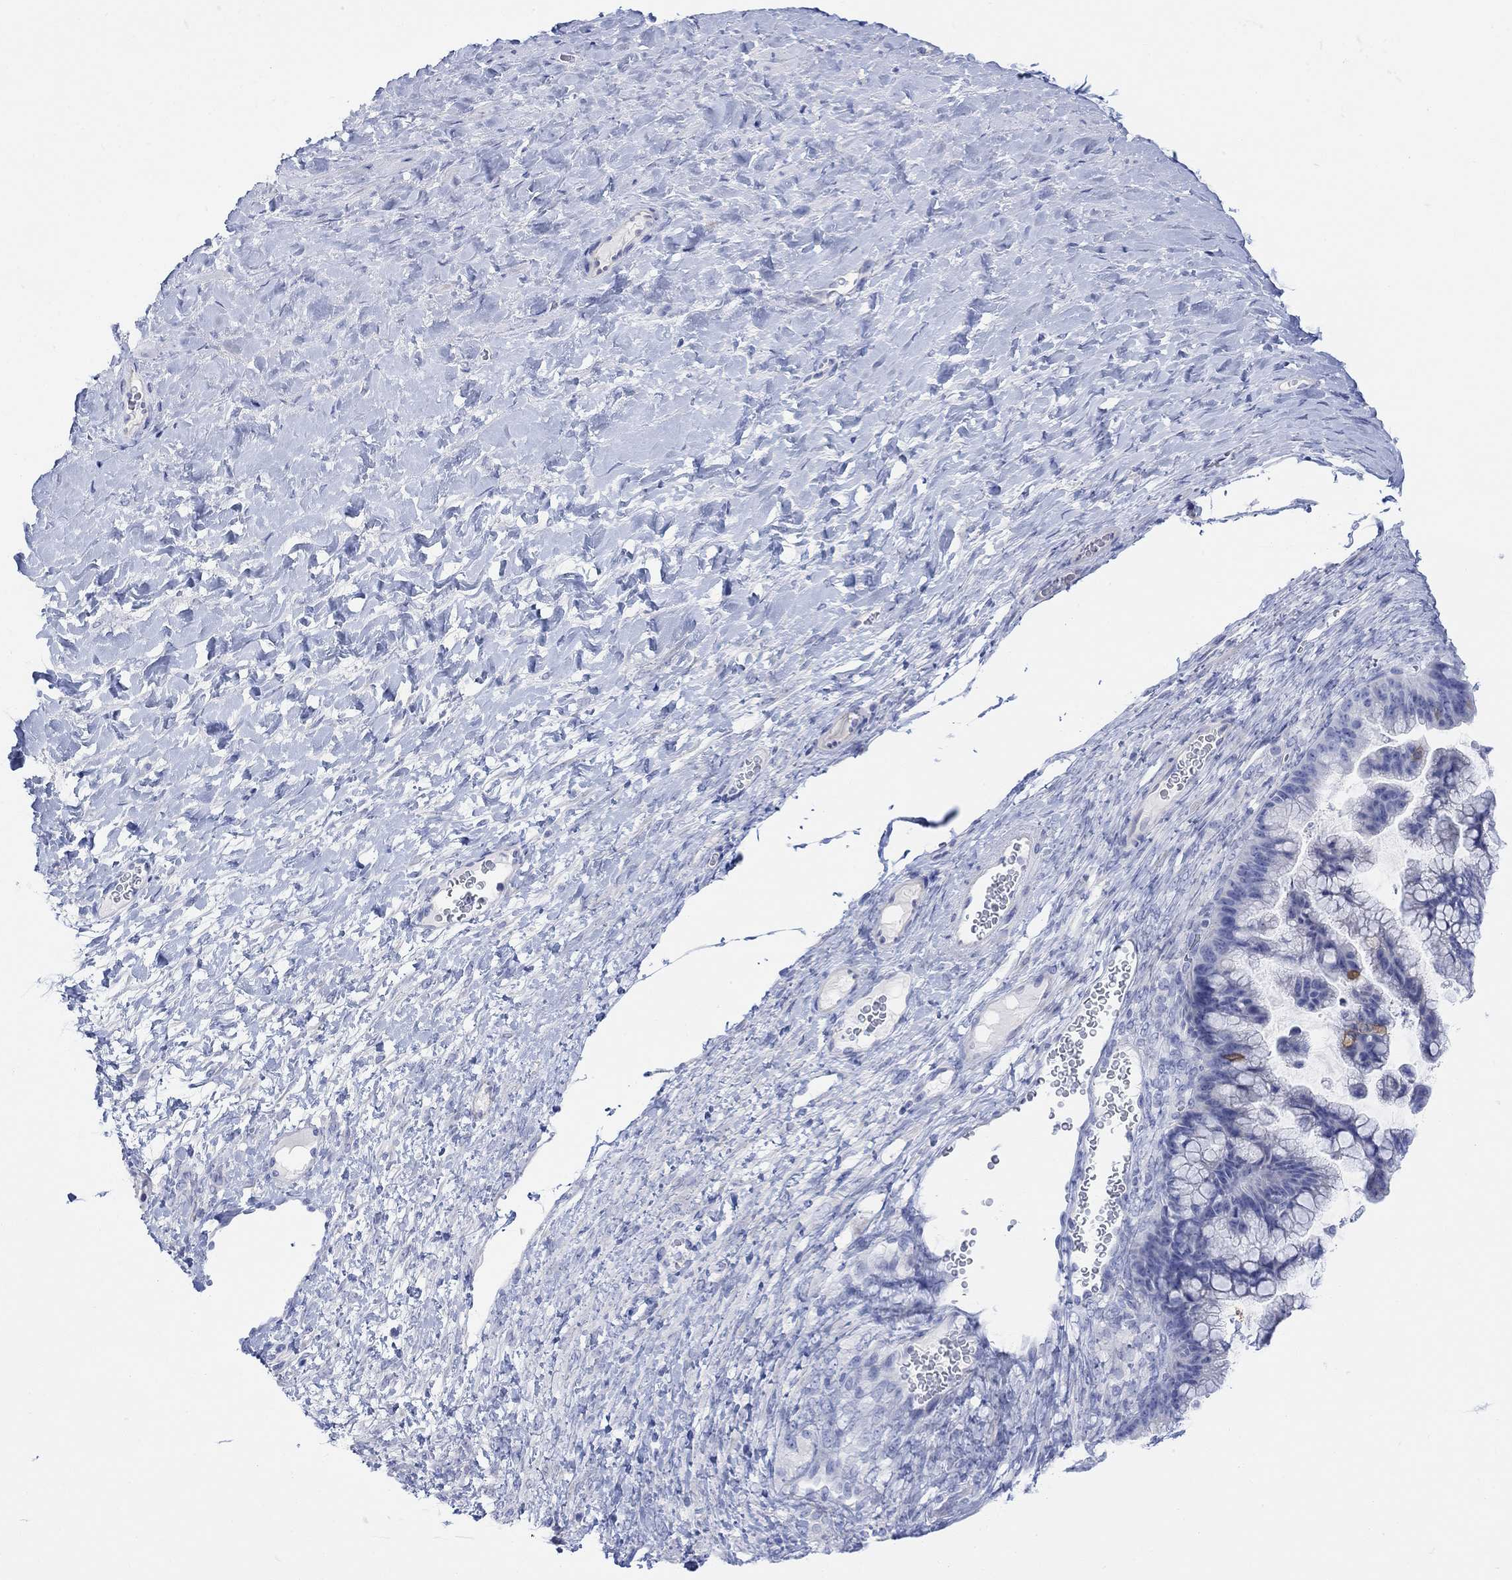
{"staining": {"intensity": "negative", "quantity": "none", "location": "none"}, "tissue": "ovarian cancer", "cell_type": "Tumor cells", "image_type": "cancer", "snomed": [{"axis": "morphology", "description": "Cystadenocarcinoma, mucinous, NOS"}, {"axis": "topography", "description": "Ovary"}], "caption": "High power microscopy histopathology image of an immunohistochemistry (IHC) photomicrograph of mucinous cystadenocarcinoma (ovarian), revealing no significant expression in tumor cells. The staining is performed using DAB brown chromogen with nuclei counter-stained in using hematoxylin.", "gene": "GNG13", "patient": {"sex": "female", "age": 67}}